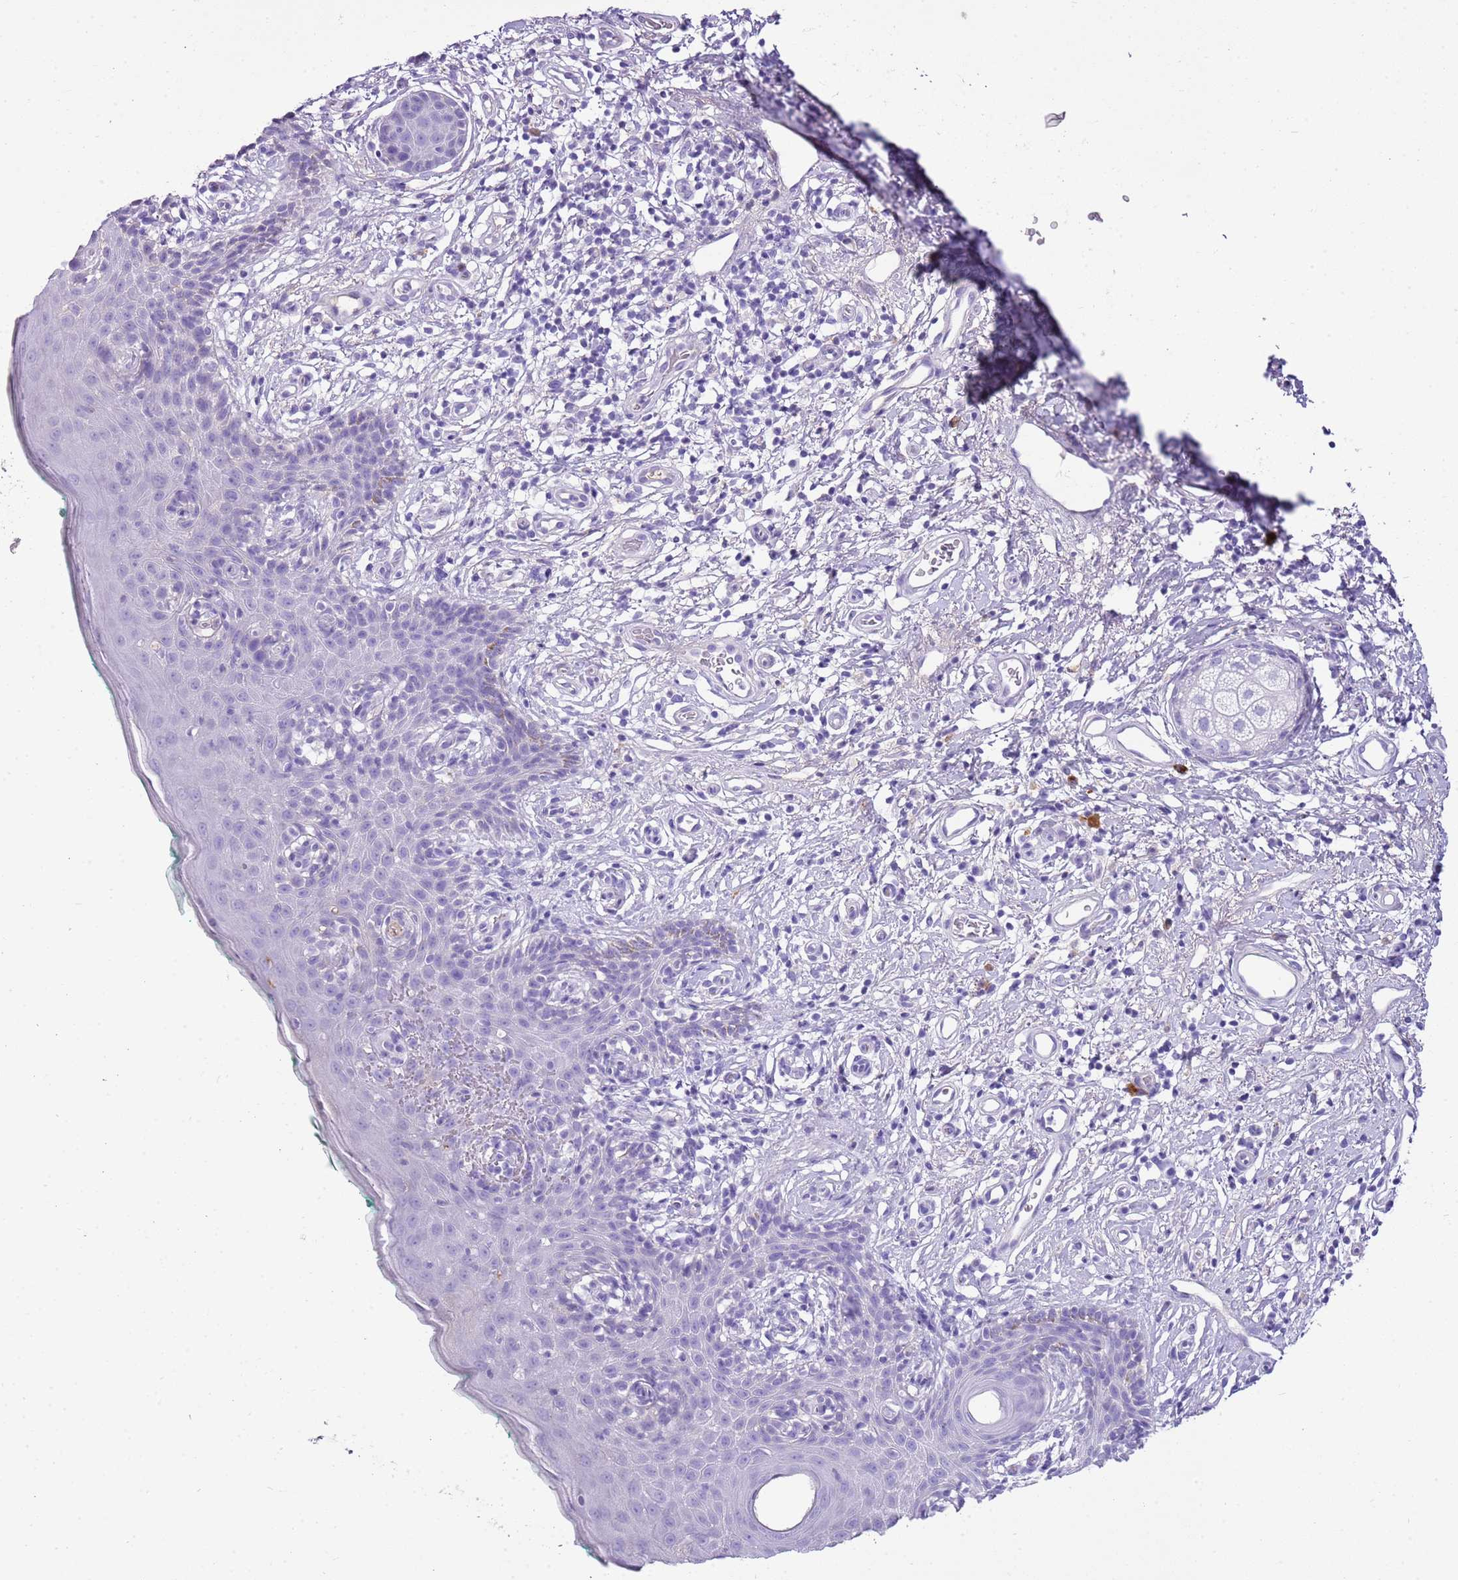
{"staining": {"intensity": "negative", "quantity": "none", "location": "none"}, "tissue": "skin", "cell_type": "Epidermal cells", "image_type": "normal", "snomed": [{"axis": "morphology", "description": "Normal tissue, NOS"}, {"axis": "topography", "description": "Vulva"}], "caption": "DAB (3,3'-diaminobenzidine) immunohistochemical staining of benign skin shows no significant staining in epidermal cells.", "gene": "IGKV3", "patient": {"sex": "female", "age": 66}}